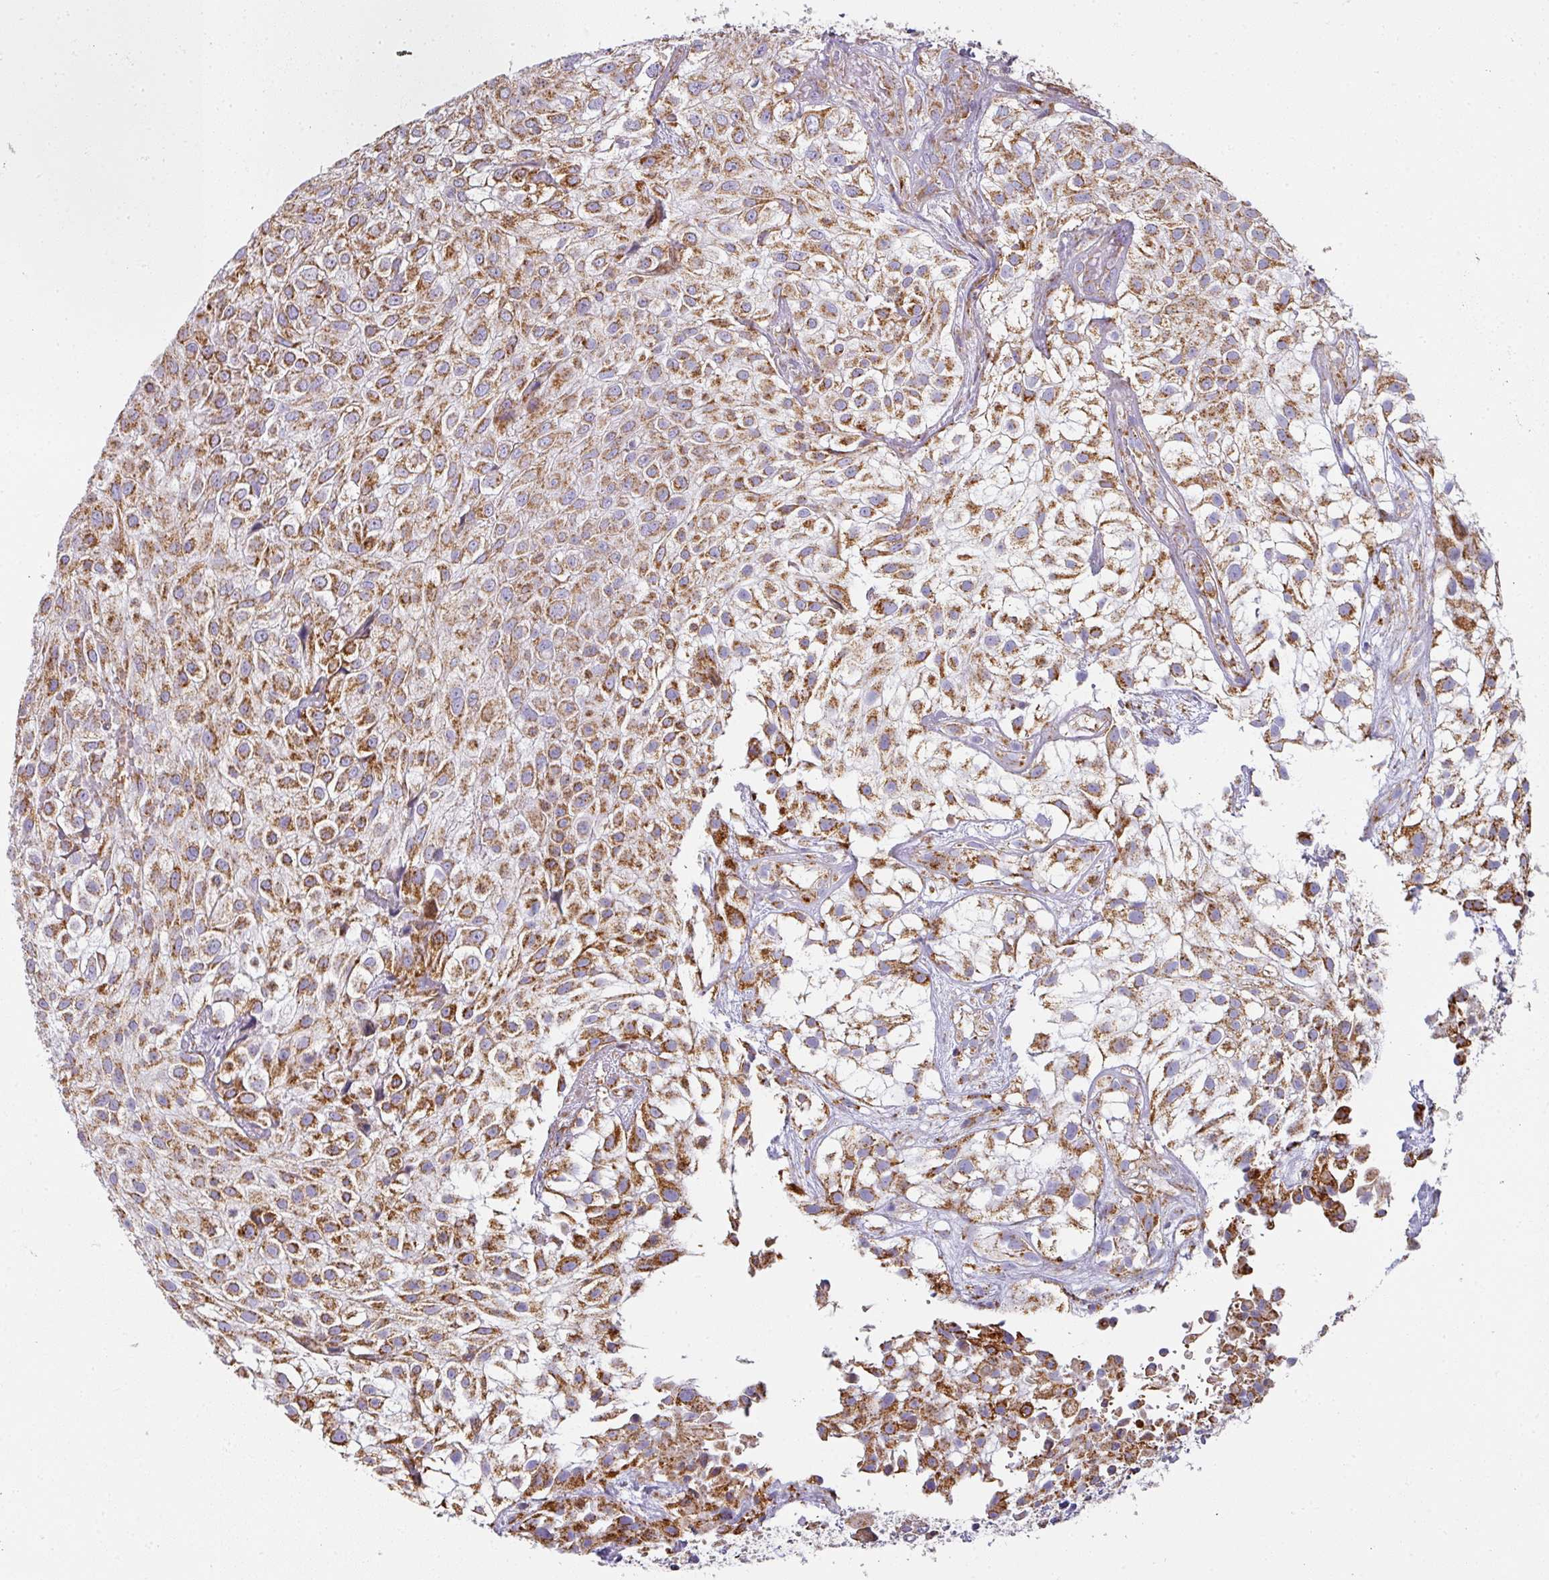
{"staining": {"intensity": "moderate", "quantity": ">75%", "location": "cytoplasmic/membranous"}, "tissue": "urothelial cancer", "cell_type": "Tumor cells", "image_type": "cancer", "snomed": [{"axis": "morphology", "description": "Urothelial carcinoma, High grade"}, {"axis": "topography", "description": "Urinary bladder"}], "caption": "Human urothelial cancer stained with a protein marker reveals moderate staining in tumor cells.", "gene": "UQCRFS1", "patient": {"sex": "male", "age": 56}}